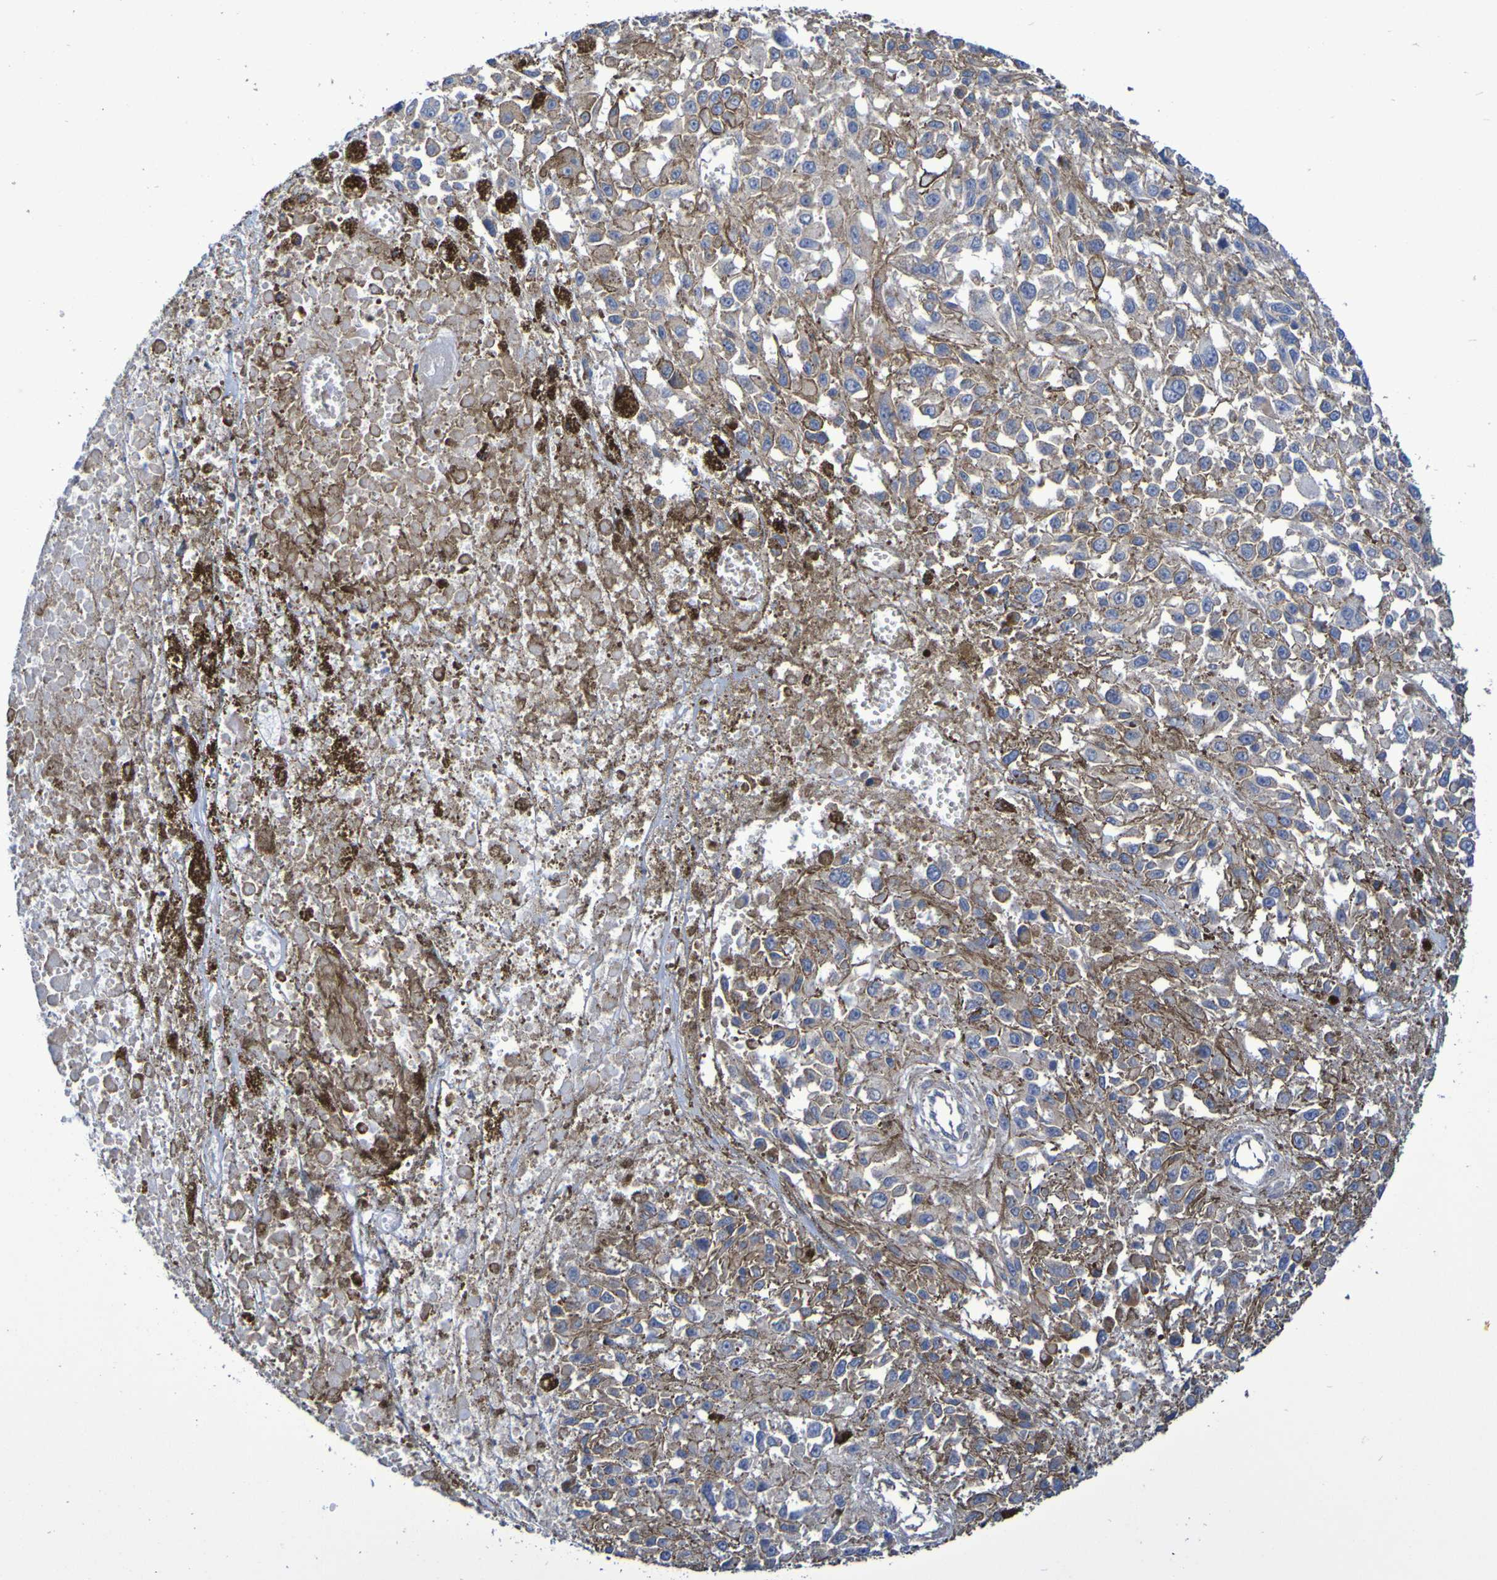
{"staining": {"intensity": "negative", "quantity": "none", "location": "none"}, "tissue": "melanoma", "cell_type": "Tumor cells", "image_type": "cancer", "snomed": [{"axis": "morphology", "description": "Malignant melanoma, Metastatic site"}, {"axis": "topography", "description": "Lymph node"}], "caption": "IHC of melanoma reveals no positivity in tumor cells.", "gene": "SYNJ1", "patient": {"sex": "male", "age": 59}}